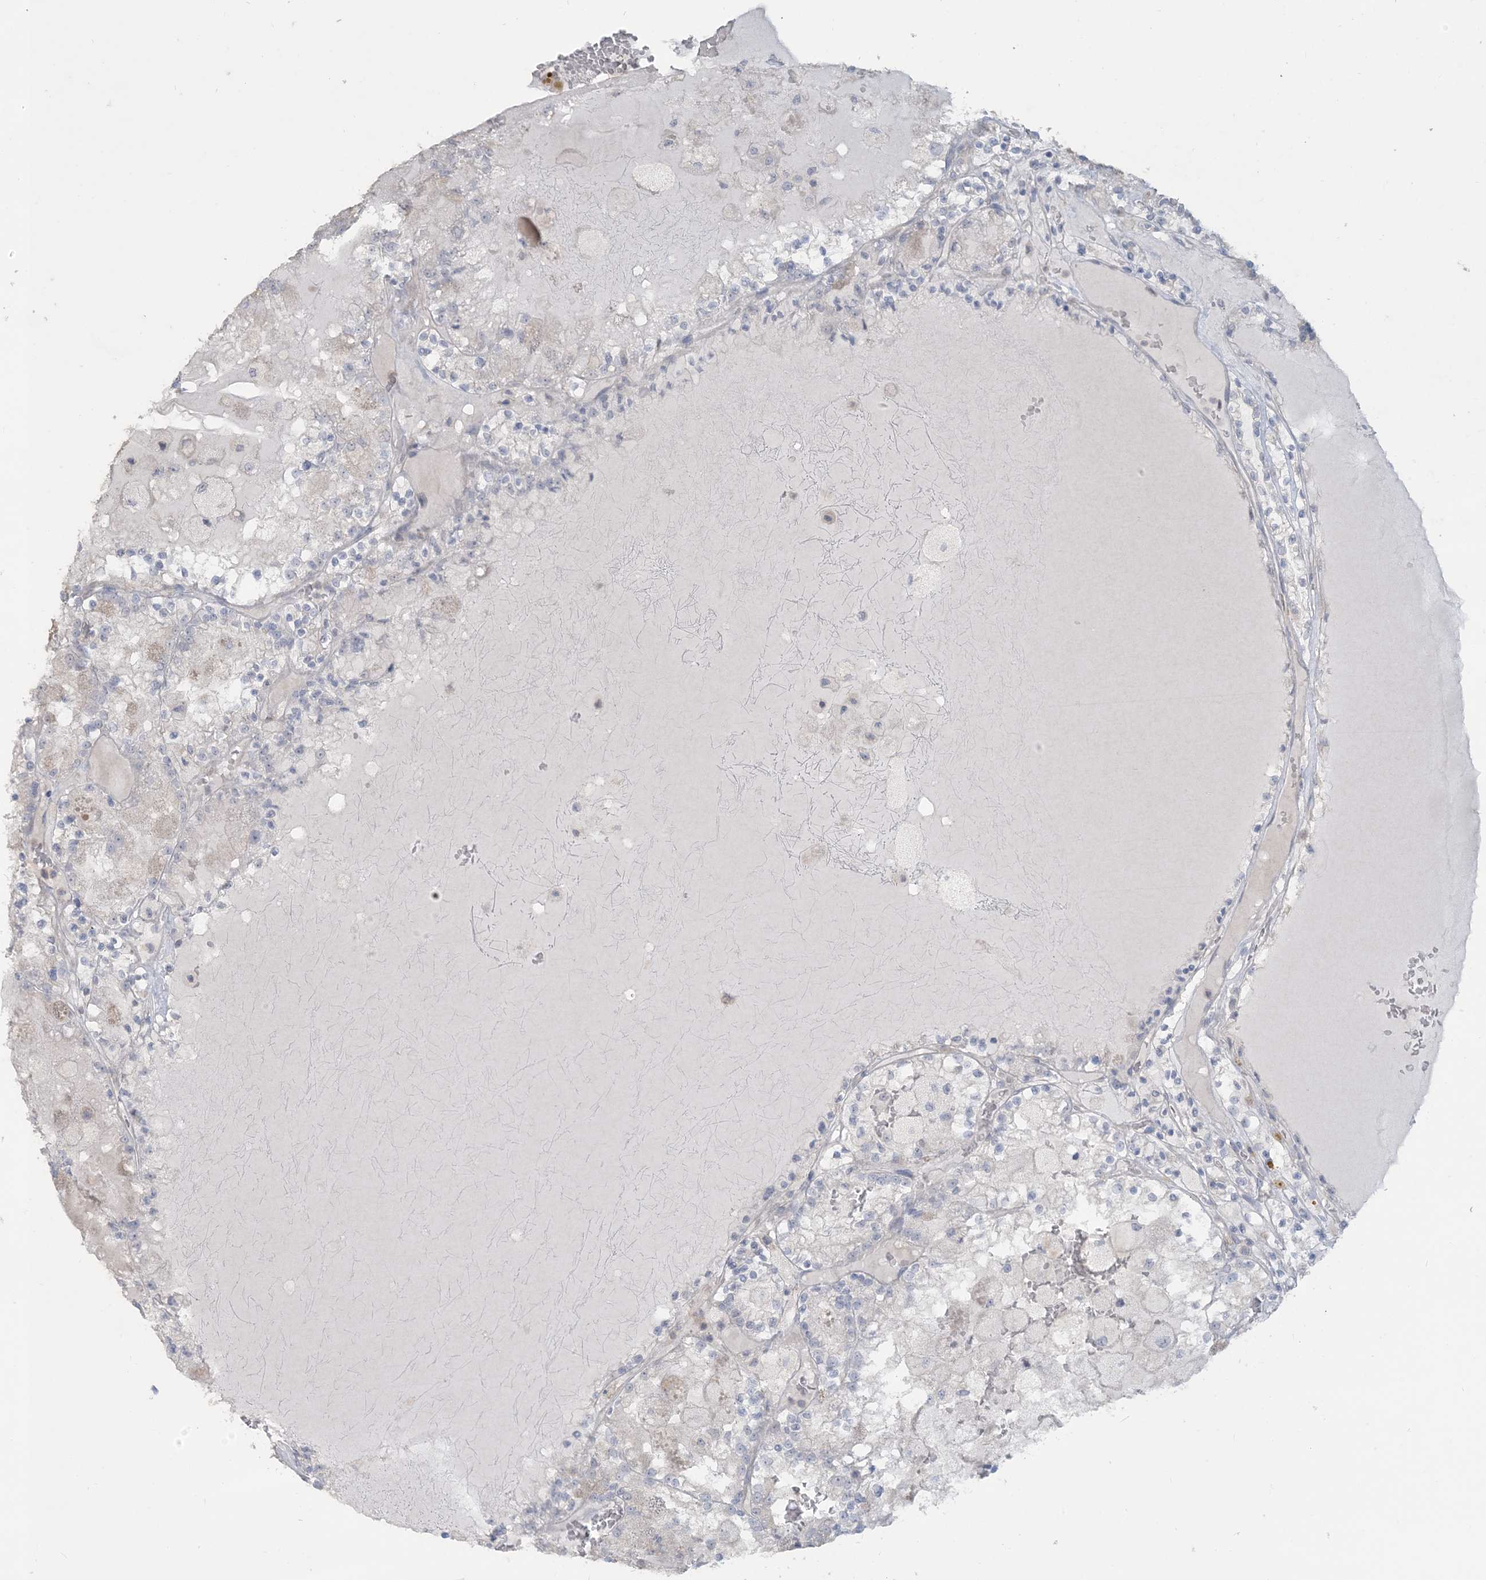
{"staining": {"intensity": "negative", "quantity": "none", "location": "none"}, "tissue": "renal cancer", "cell_type": "Tumor cells", "image_type": "cancer", "snomed": [{"axis": "morphology", "description": "Adenocarcinoma, NOS"}, {"axis": "topography", "description": "Kidney"}], "caption": "IHC of human renal cancer demonstrates no positivity in tumor cells.", "gene": "NPHS2", "patient": {"sex": "female", "age": 56}}